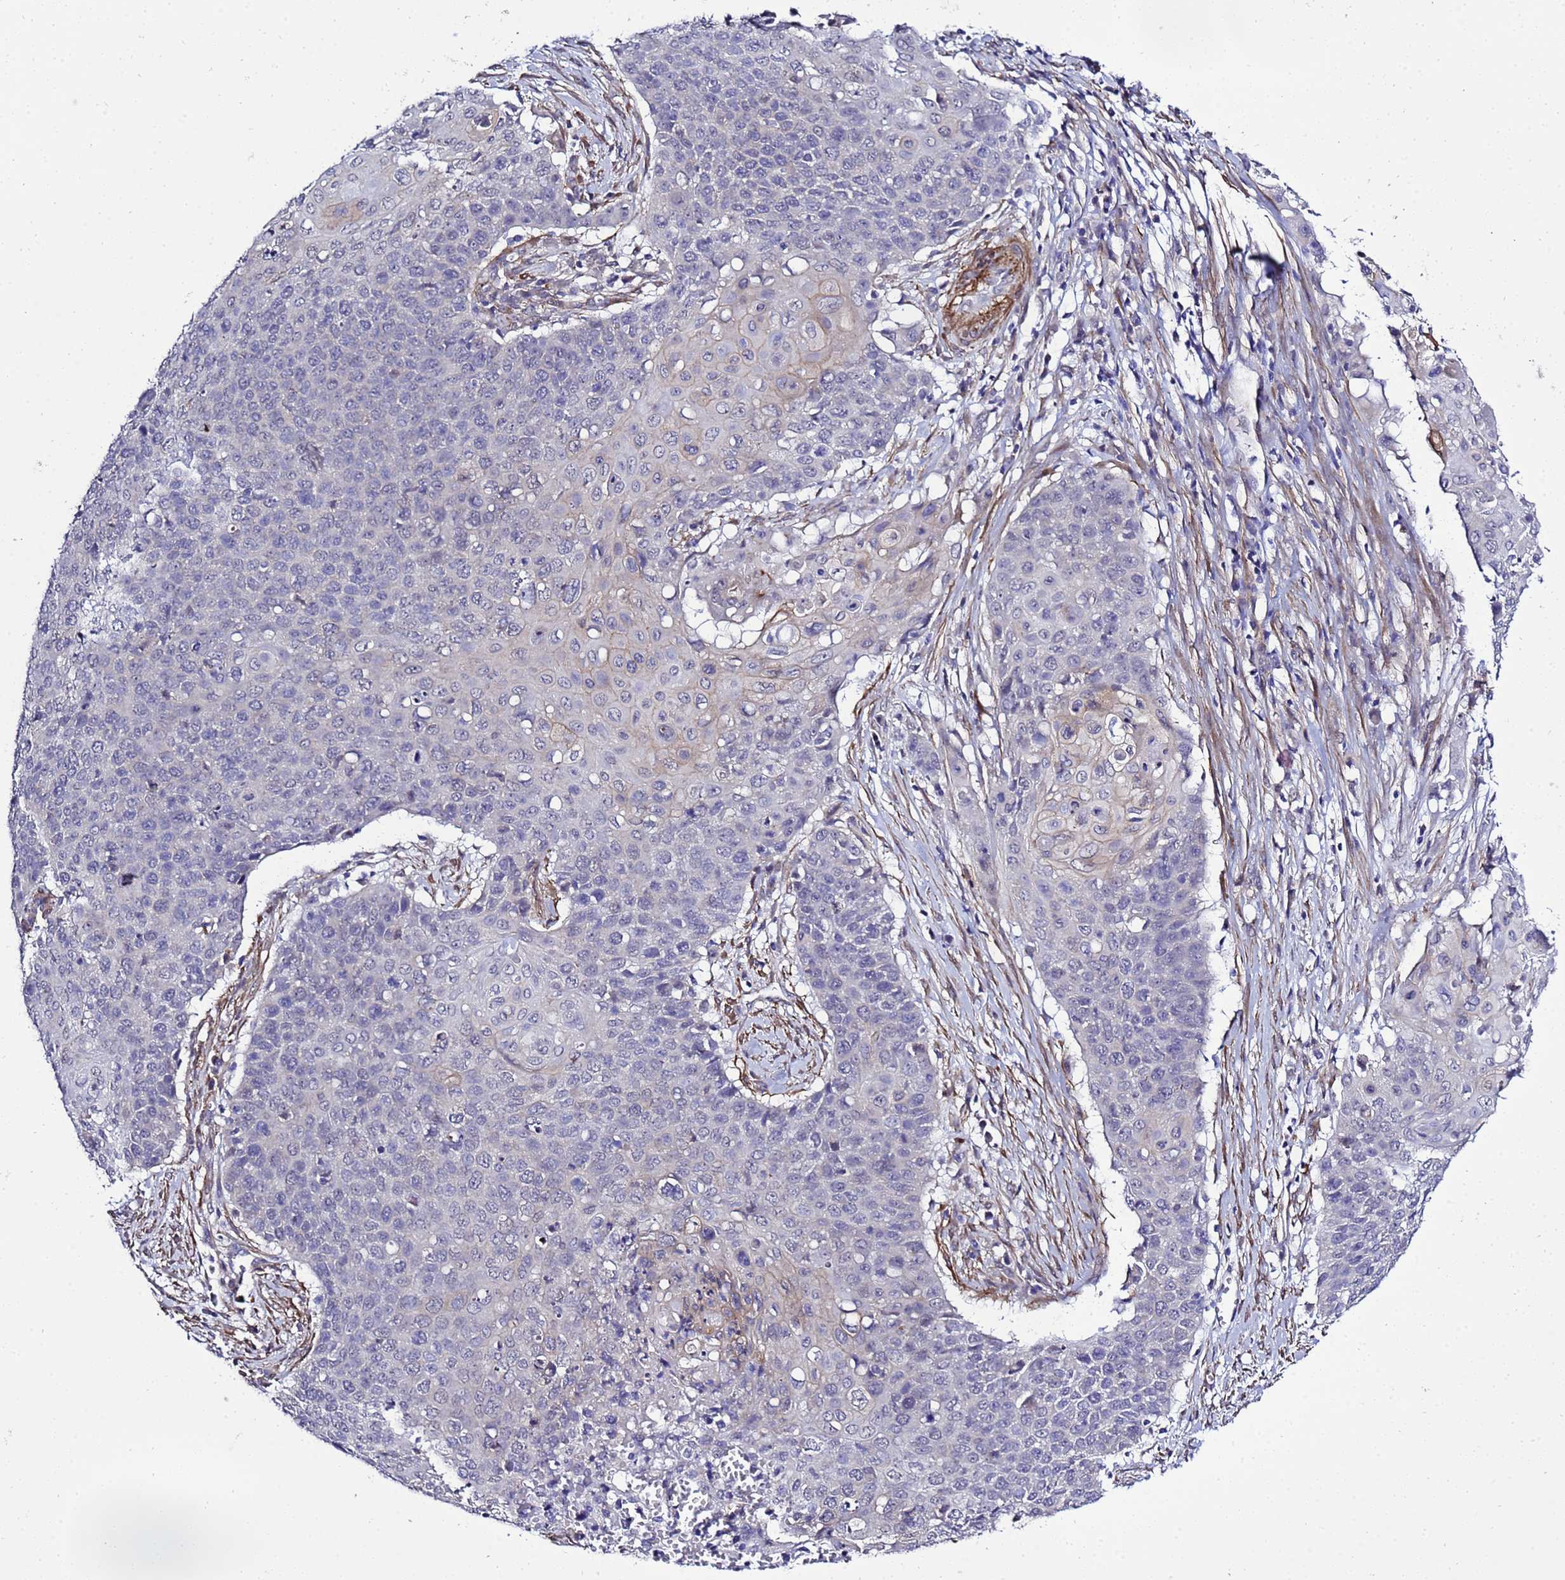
{"staining": {"intensity": "negative", "quantity": "none", "location": "none"}, "tissue": "cervical cancer", "cell_type": "Tumor cells", "image_type": "cancer", "snomed": [{"axis": "morphology", "description": "Squamous cell carcinoma, NOS"}, {"axis": "topography", "description": "Cervix"}], "caption": "Image shows no protein staining in tumor cells of cervical squamous cell carcinoma tissue.", "gene": "GZF1", "patient": {"sex": "female", "age": 39}}